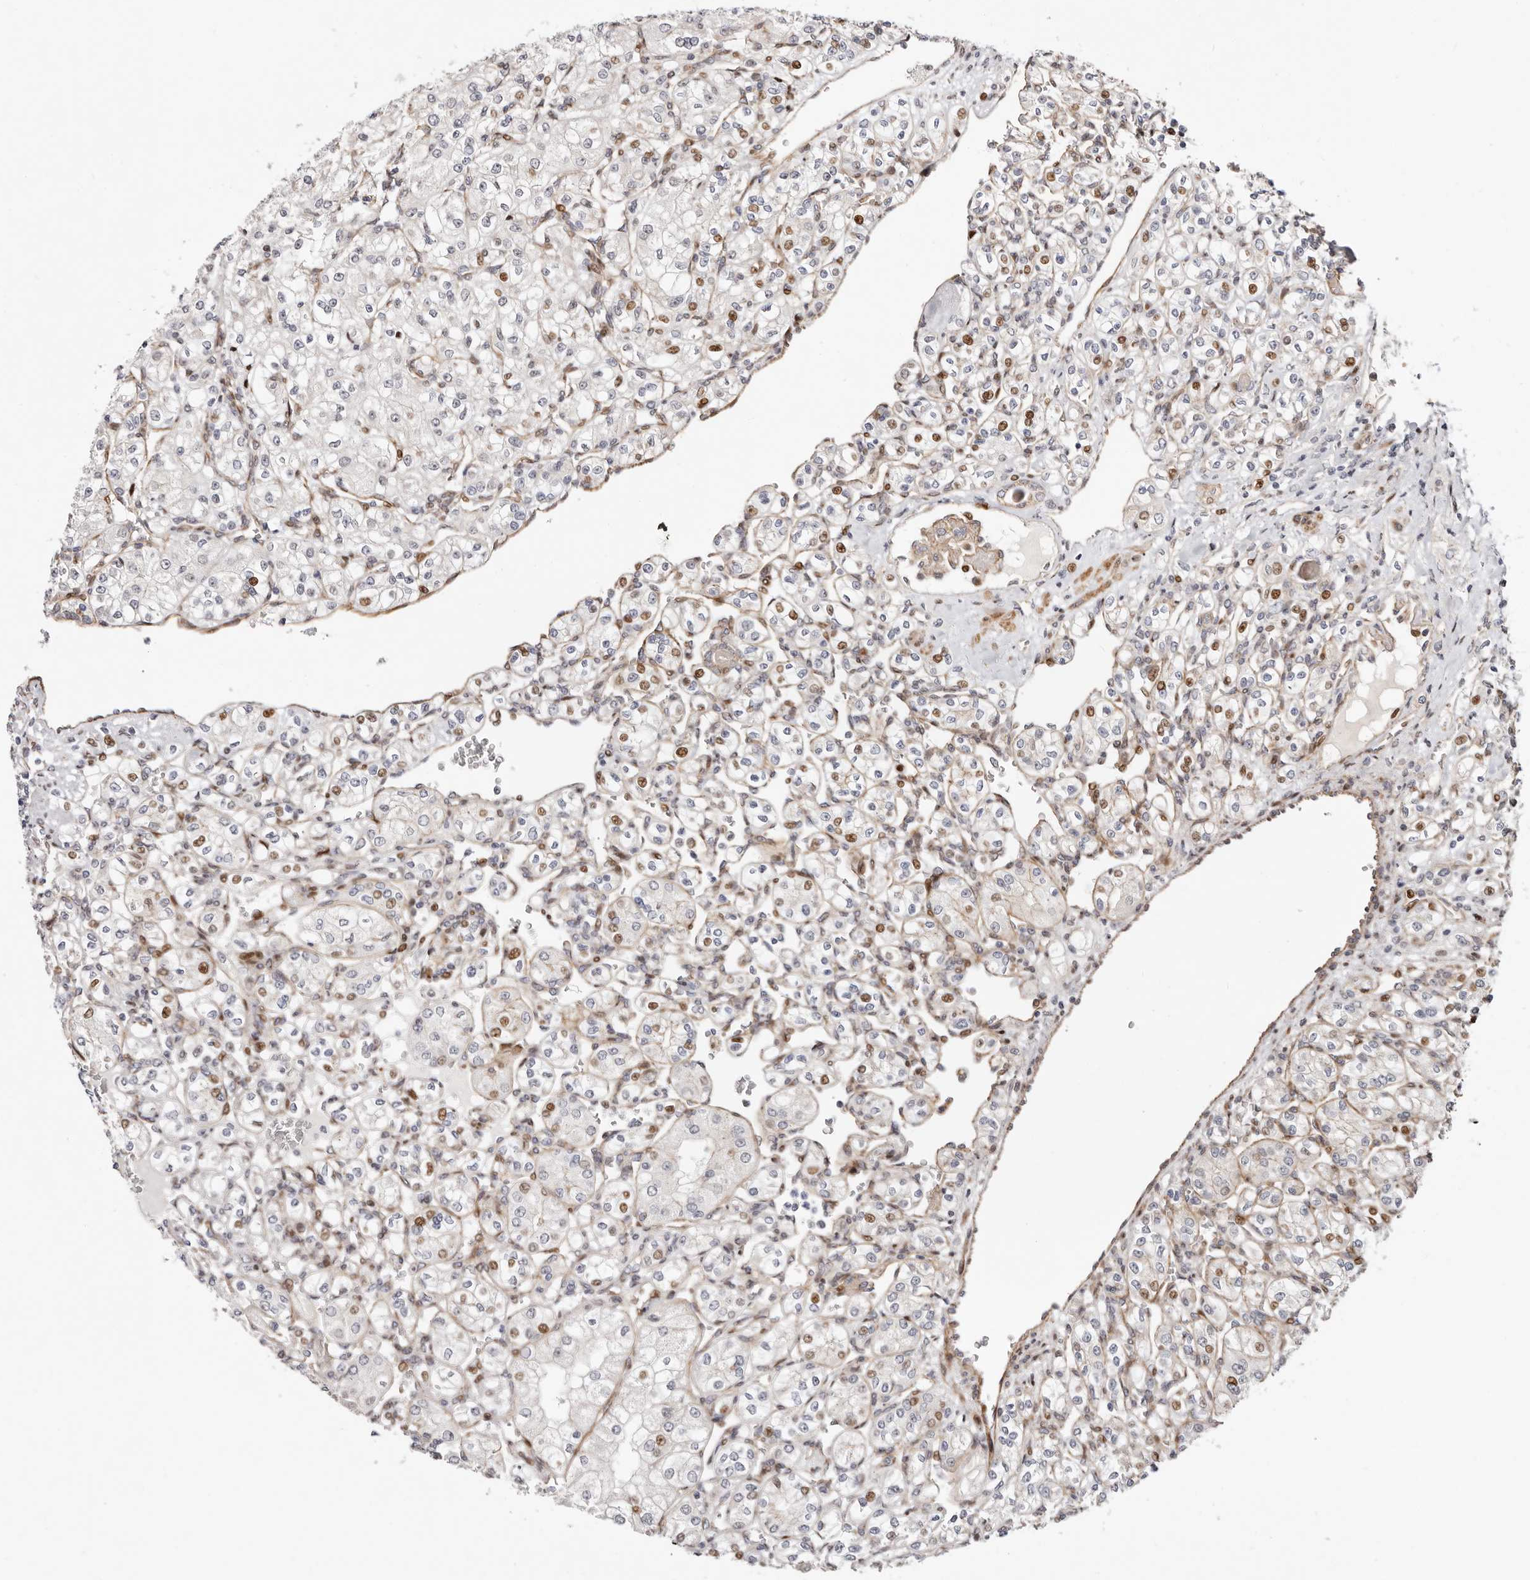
{"staining": {"intensity": "moderate", "quantity": "25%-75%", "location": "nuclear"}, "tissue": "renal cancer", "cell_type": "Tumor cells", "image_type": "cancer", "snomed": [{"axis": "morphology", "description": "Adenocarcinoma, NOS"}, {"axis": "topography", "description": "Kidney"}], "caption": "A high-resolution image shows IHC staining of renal cancer (adenocarcinoma), which displays moderate nuclear positivity in about 25%-75% of tumor cells.", "gene": "EPHX3", "patient": {"sex": "male", "age": 77}}